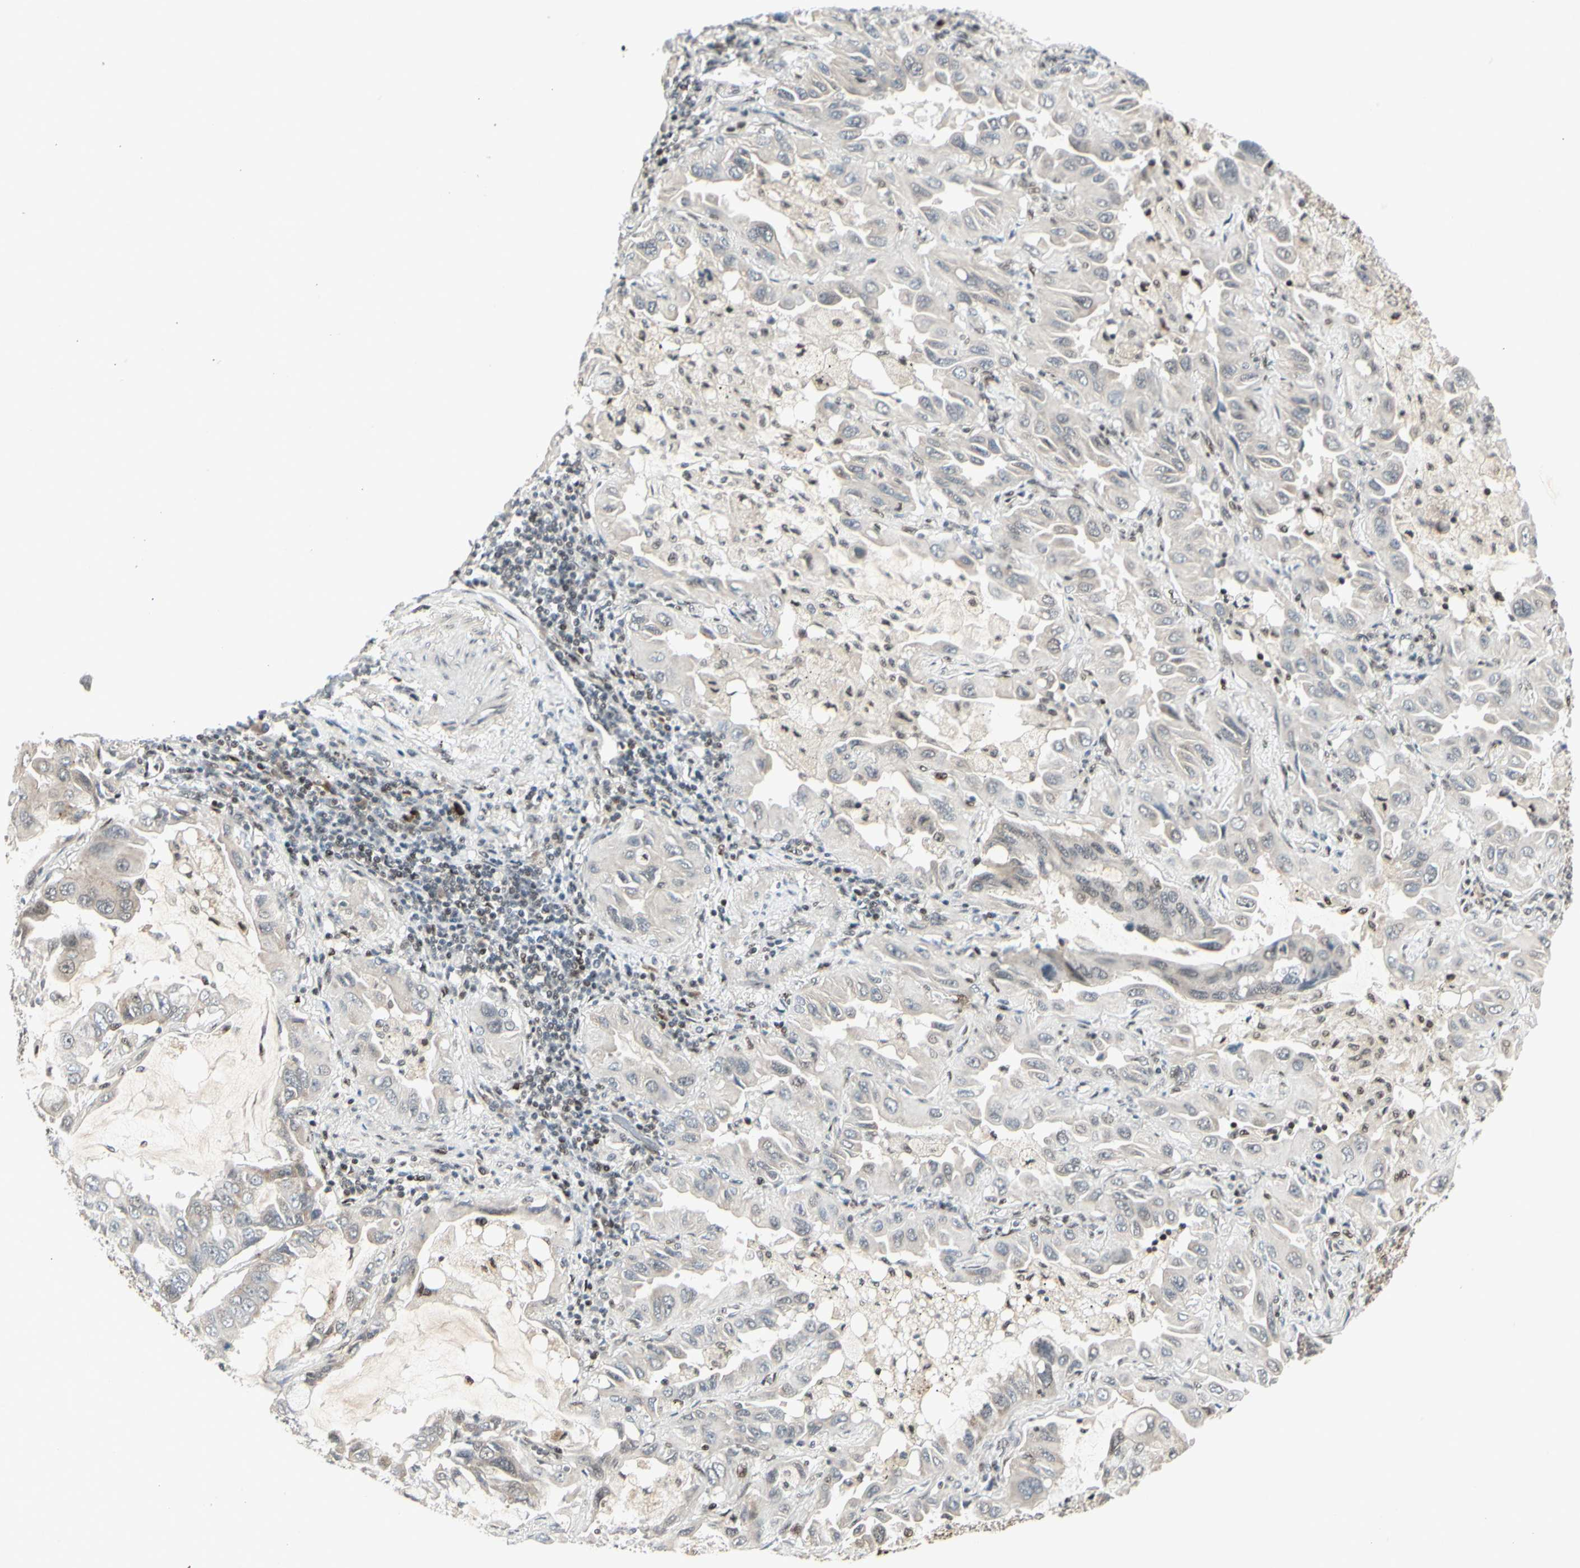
{"staining": {"intensity": "negative", "quantity": "none", "location": "none"}, "tissue": "lung cancer", "cell_type": "Tumor cells", "image_type": "cancer", "snomed": [{"axis": "morphology", "description": "Adenocarcinoma, NOS"}, {"axis": "topography", "description": "Lung"}], "caption": "This is an immunohistochemistry (IHC) histopathology image of human lung adenocarcinoma. There is no staining in tumor cells.", "gene": "FOXJ2", "patient": {"sex": "male", "age": 64}}